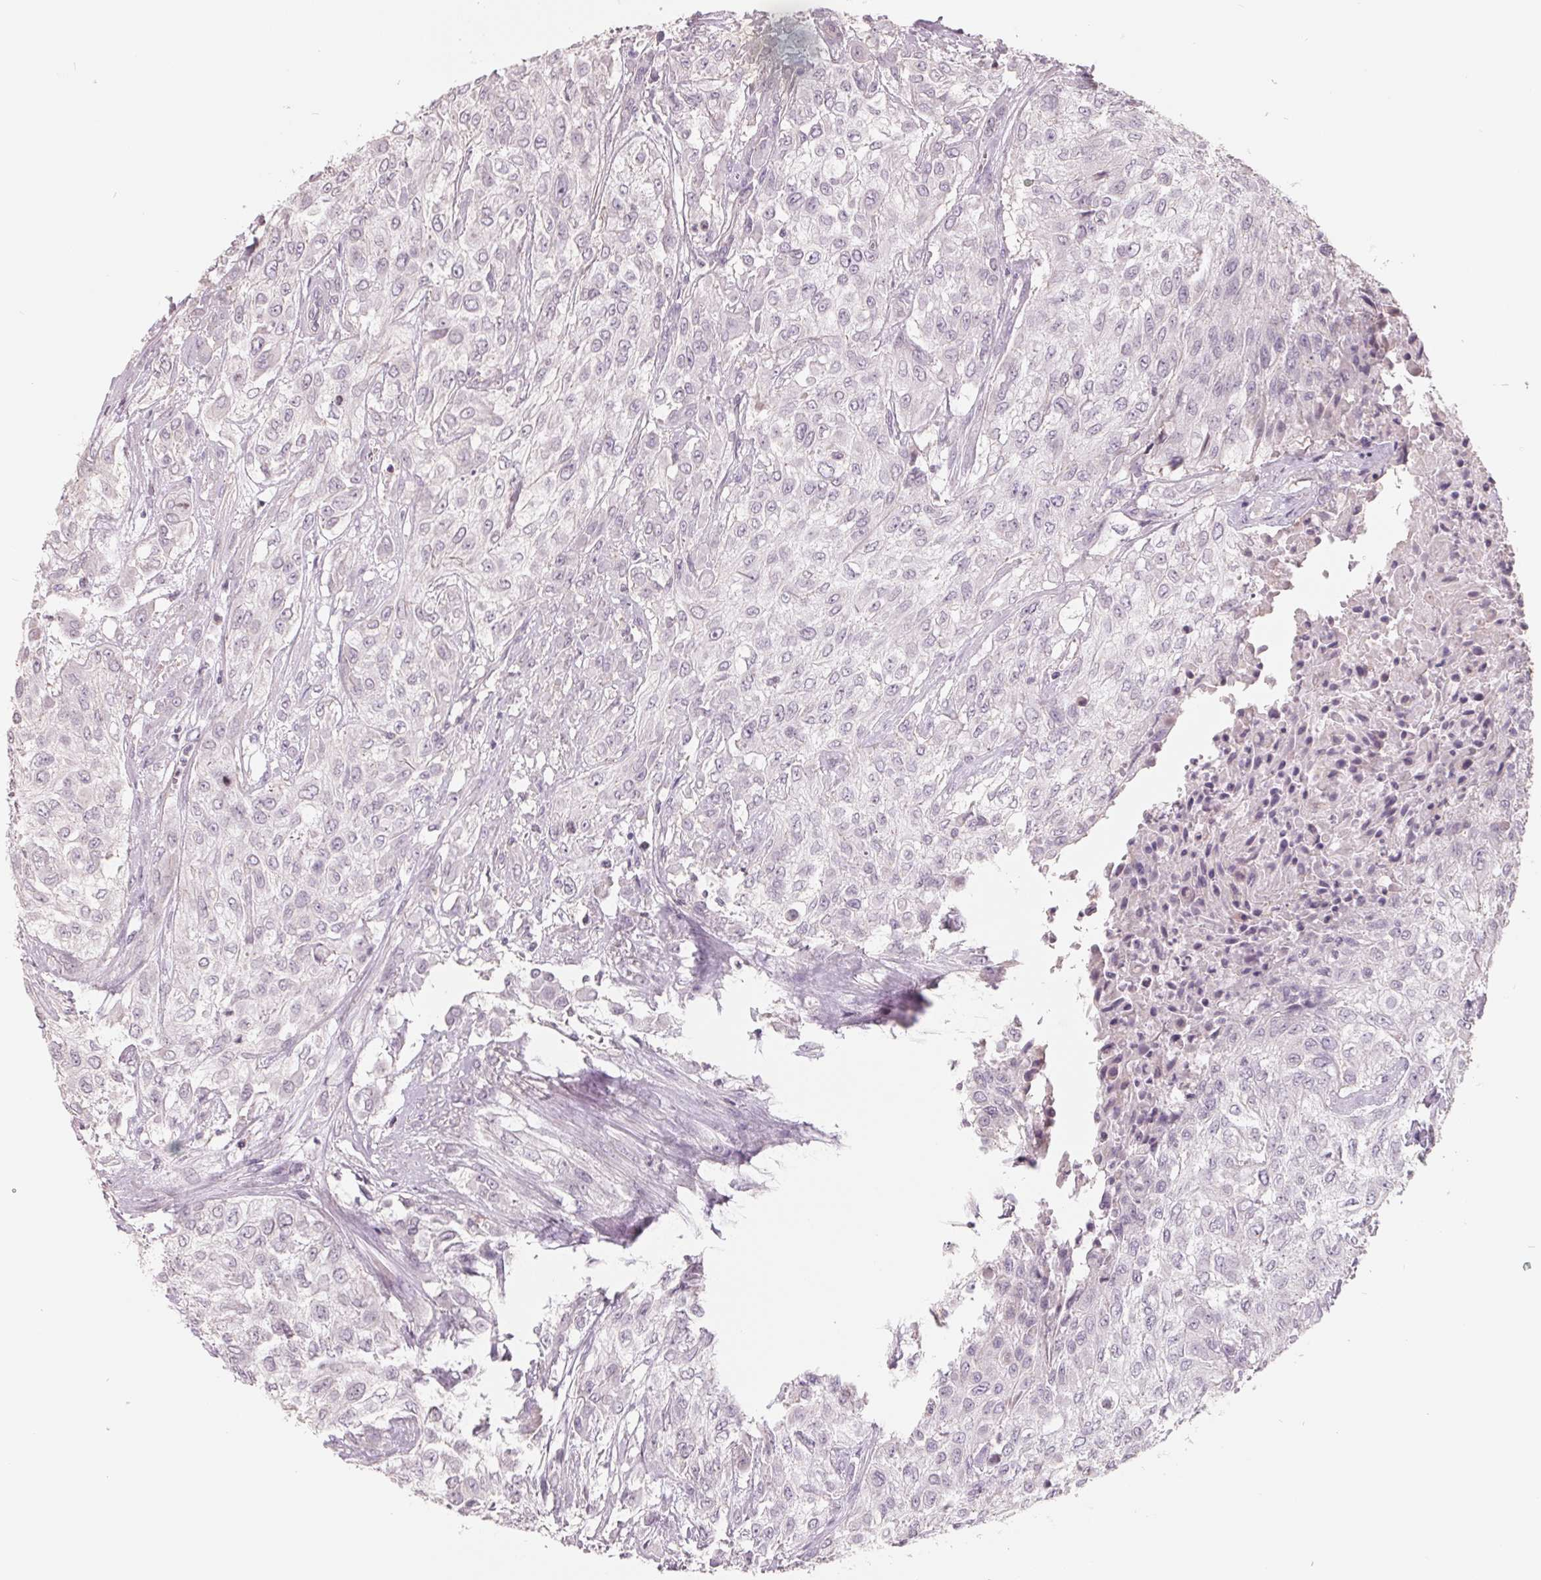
{"staining": {"intensity": "negative", "quantity": "none", "location": "none"}, "tissue": "urothelial cancer", "cell_type": "Tumor cells", "image_type": "cancer", "snomed": [{"axis": "morphology", "description": "Urothelial carcinoma, High grade"}, {"axis": "topography", "description": "Urinary bladder"}], "caption": "Immunohistochemical staining of human urothelial cancer exhibits no significant staining in tumor cells.", "gene": "FTCD", "patient": {"sex": "male", "age": 57}}